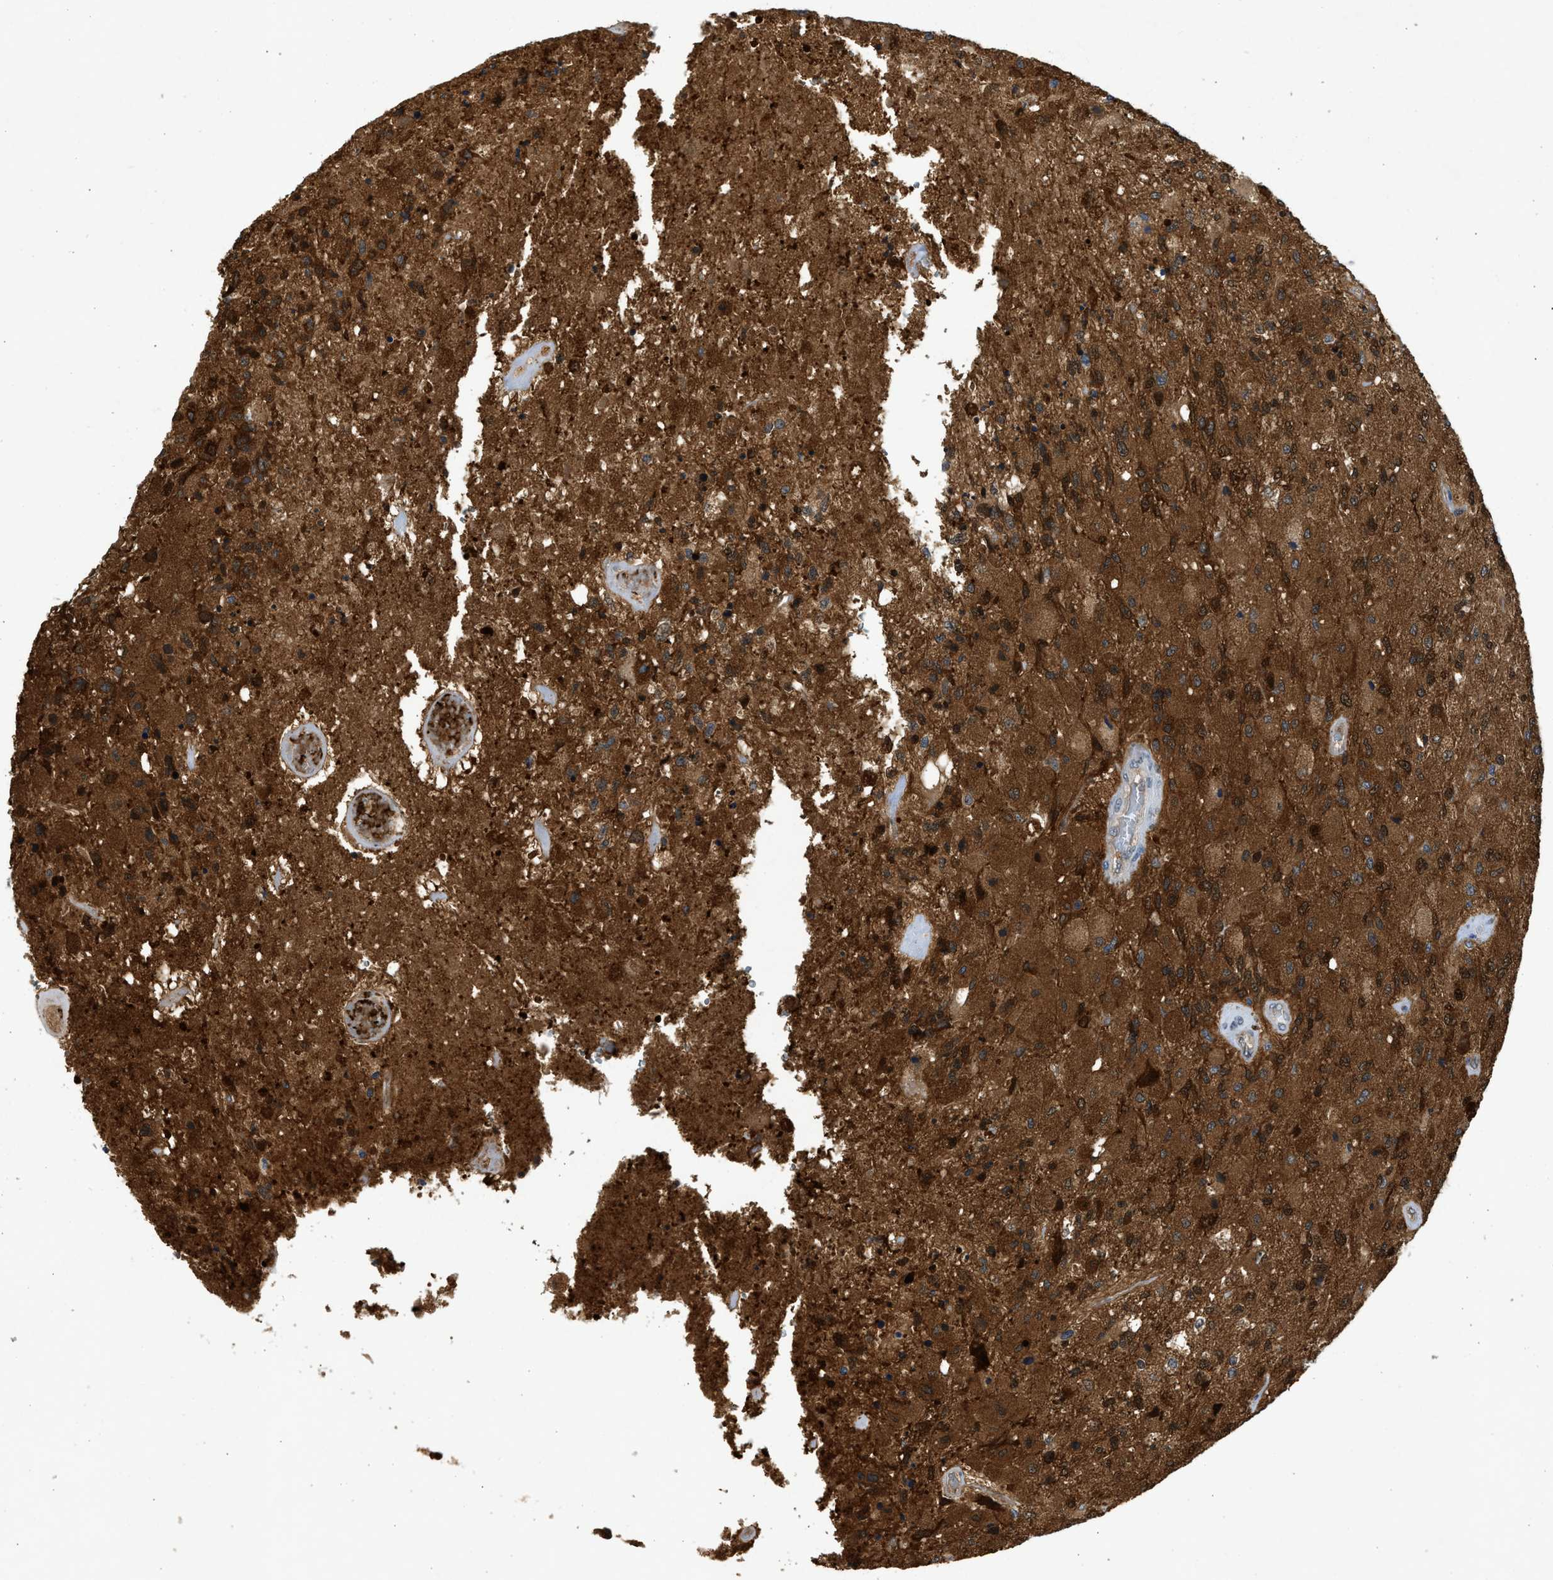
{"staining": {"intensity": "strong", "quantity": ">75%", "location": "cytoplasmic/membranous,nuclear"}, "tissue": "glioma", "cell_type": "Tumor cells", "image_type": "cancer", "snomed": [{"axis": "morphology", "description": "Normal tissue, NOS"}, {"axis": "morphology", "description": "Glioma, malignant, High grade"}, {"axis": "topography", "description": "Cerebral cortex"}], "caption": "Glioma stained with a brown dye displays strong cytoplasmic/membranous and nuclear positive expression in about >75% of tumor cells.", "gene": "MAPK7", "patient": {"sex": "male", "age": 77}}